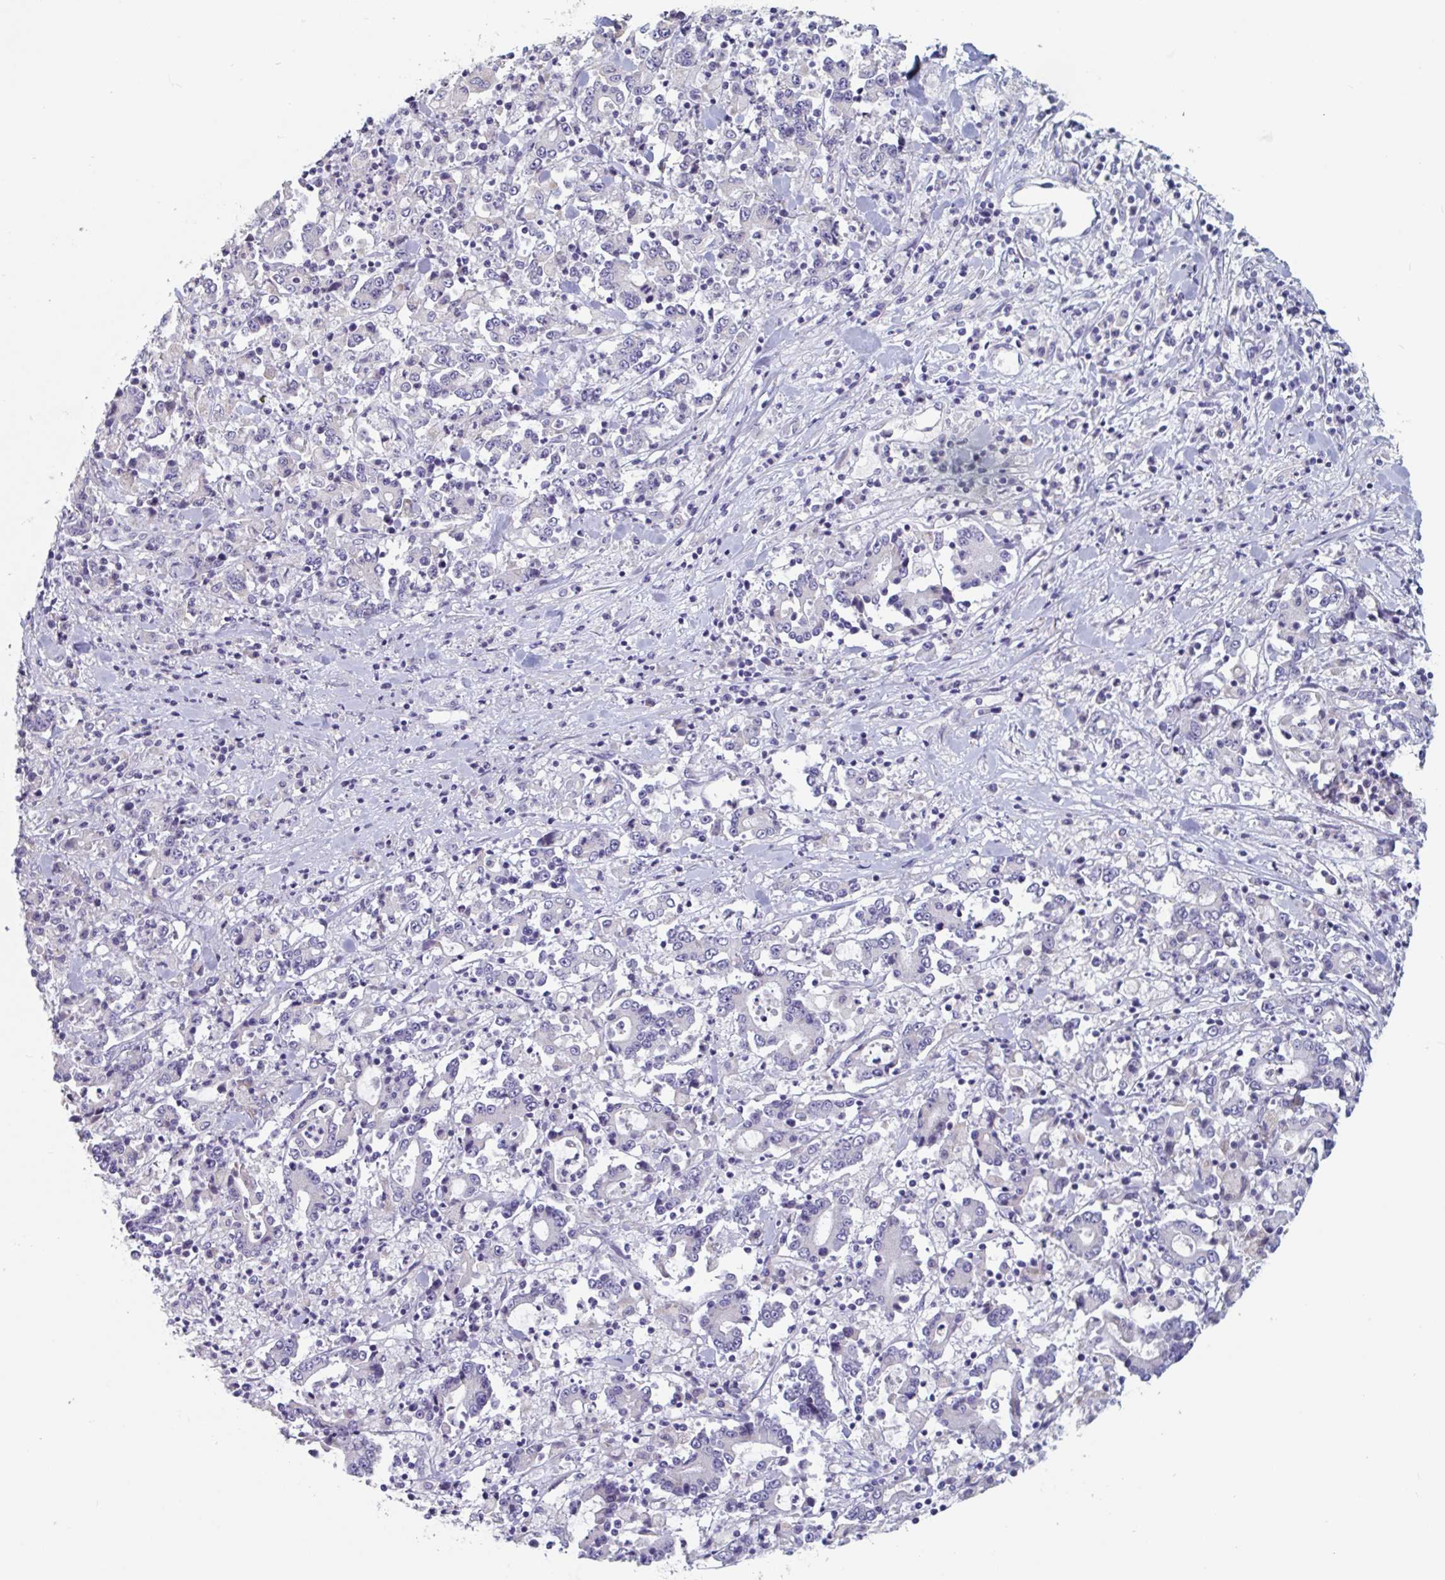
{"staining": {"intensity": "negative", "quantity": "none", "location": "none"}, "tissue": "stomach cancer", "cell_type": "Tumor cells", "image_type": "cancer", "snomed": [{"axis": "morphology", "description": "Adenocarcinoma, NOS"}, {"axis": "topography", "description": "Stomach, upper"}], "caption": "Human stomach cancer (adenocarcinoma) stained for a protein using IHC exhibits no staining in tumor cells.", "gene": "ABHD16A", "patient": {"sex": "male", "age": 68}}